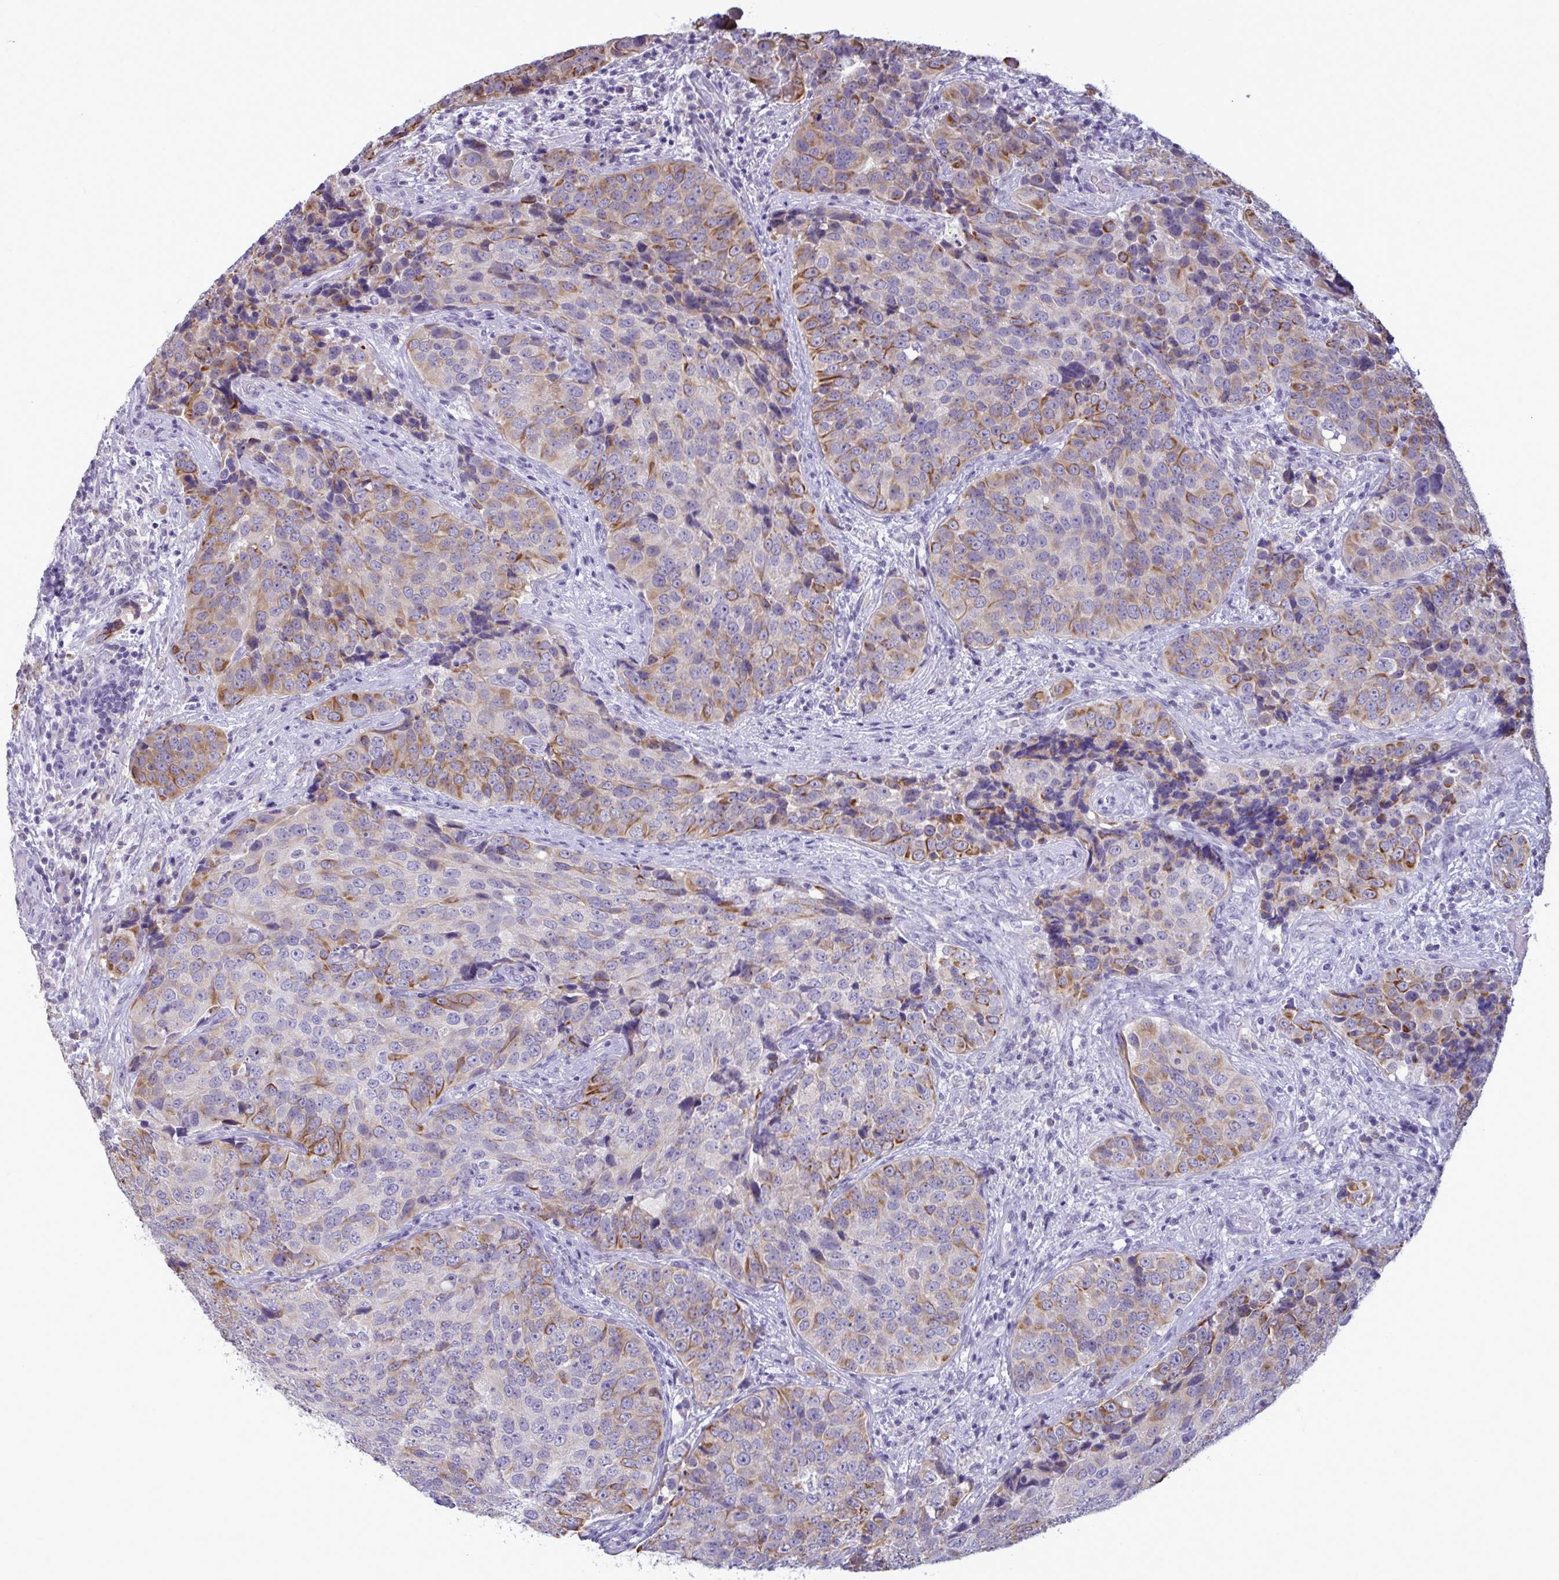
{"staining": {"intensity": "moderate", "quantity": "25%-75%", "location": "cytoplasmic/membranous"}, "tissue": "urothelial cancer", "cell_type": "Tumor cells", "image_type": "cancer", "snomed": [{"axis": "morphology", "description": "Urothelial carcinoma, NOS"}, {"axis": "topography", "description": "Urinary bladder"}], "caption": "Urothelial cancer stained for a protein exhibits moderate cytoplasmic/membranous positivity in tumor cells.", "gene": "TENT5D", "patient": {"sex": "male", "age": 52}}